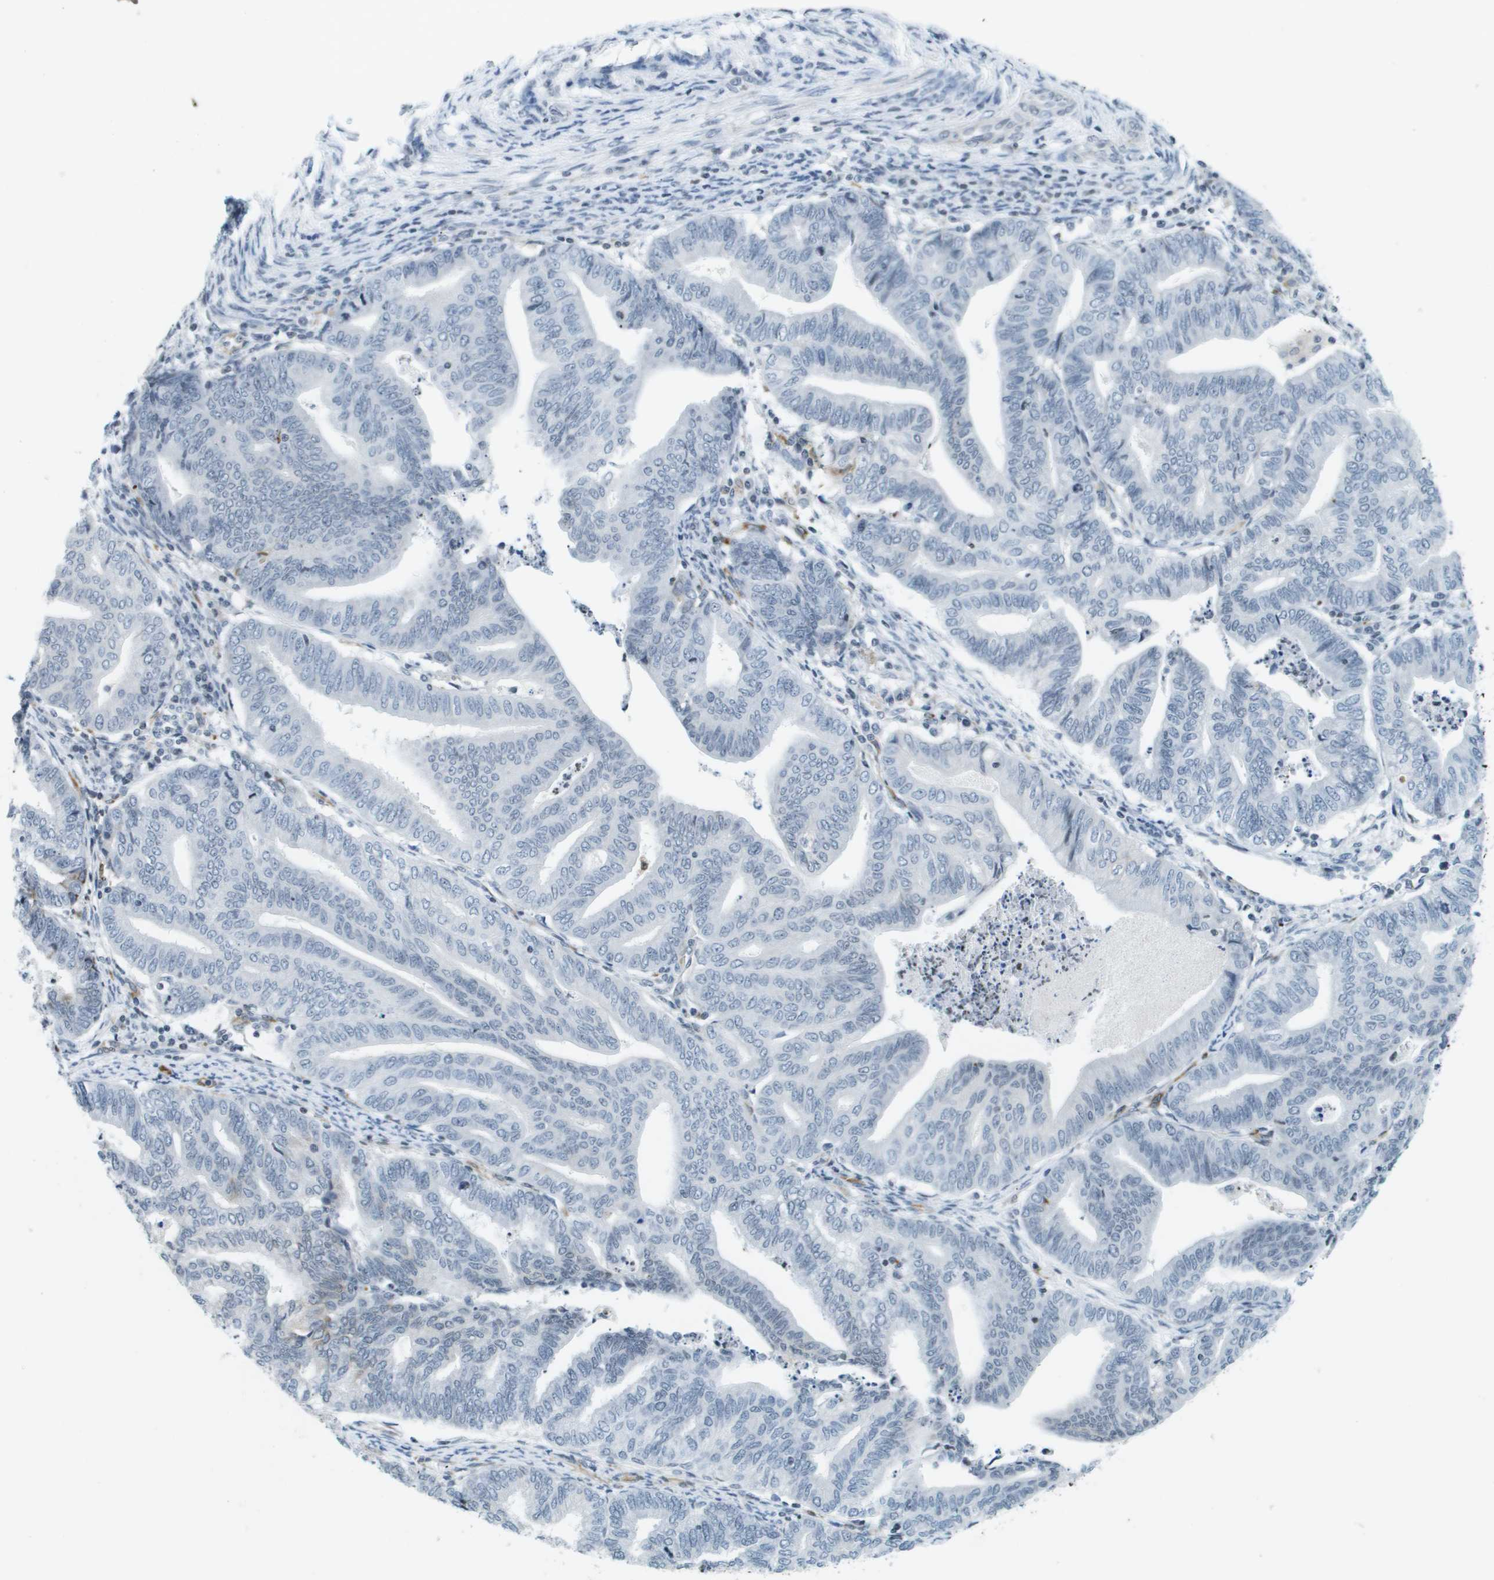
{"staining": {"intensity": "negative", "quantity": "none", "location": "none"}, "tissue": "endometrial cancer", "cell_type": "Tumor cells", "image_type": "cancer", "snomed": [{"axis": "morphology", "description": "Adenocarcinoma, NOS"}, {"axis": "topography", "description": "Endometrium"}], "caption": "High magnification brightfield microscopy of adenocarcinoma (endometrial) stained with DAB (brown) and counterstained with hematoxylin (blue): tumor cells show no significant expression.", "gene": "UVRAG", "patient": {"sex": "female", "age": 79}}